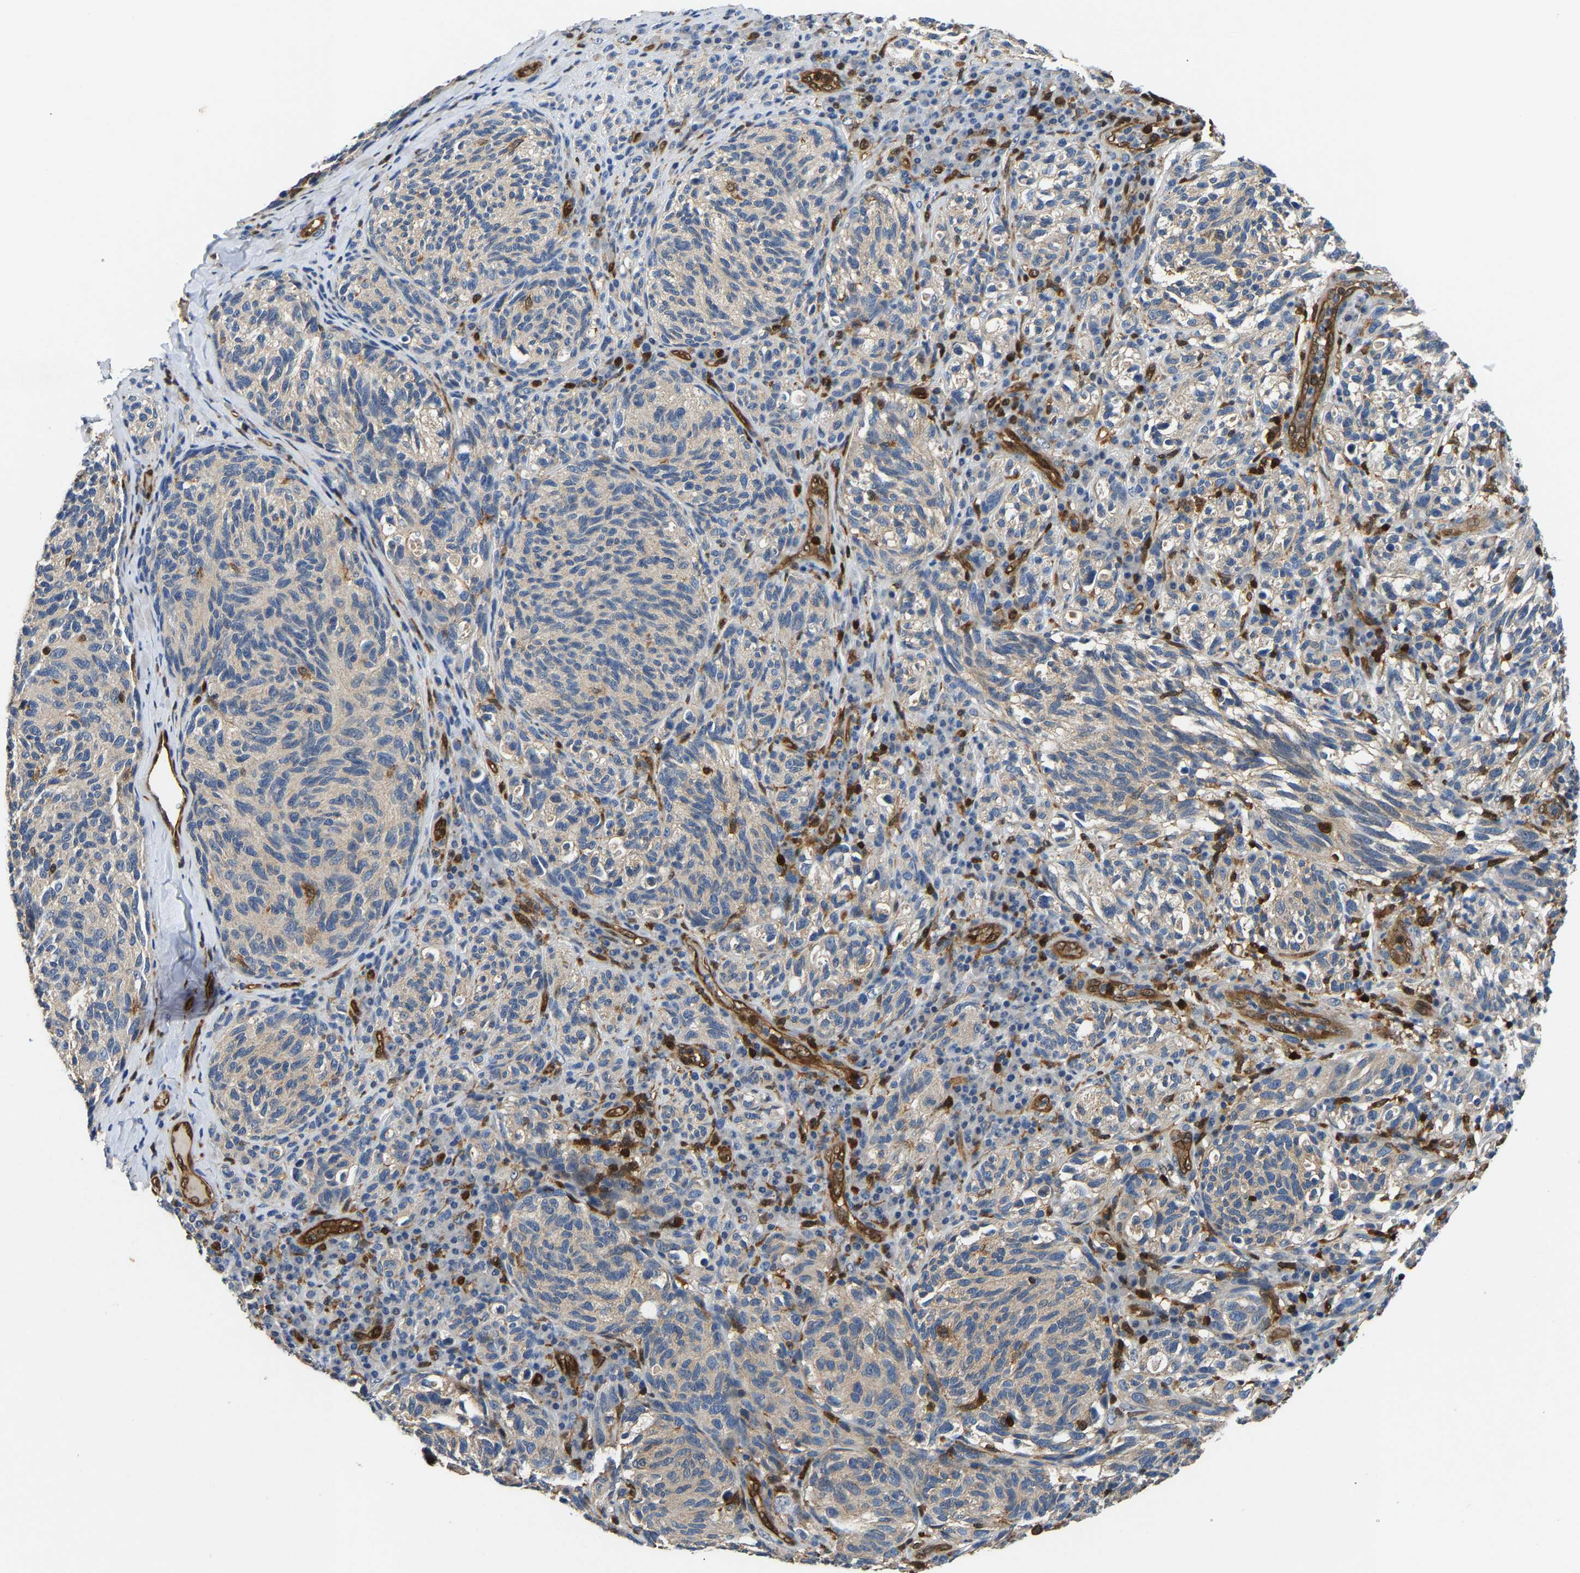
{"staining": {"intensity": "weak", "quantity": "<25%", "location": "cytoplasmic/membranous"}, "tissue": "melanoma", "cell_type": "Tumor cells", "image_type": "cancer", "snomed": [{"axis": "morphology", "description": "Malignant melanoma, NOS"}, {"axis": "topography", "description": "Skin"}], "caption": "IHC micrograph of human malignant melanoma stained for a protein (brown), which shows no expression in tumor cells.", "gene": "GIMAP7", "patient": {"sex": "female", "age": 73}}